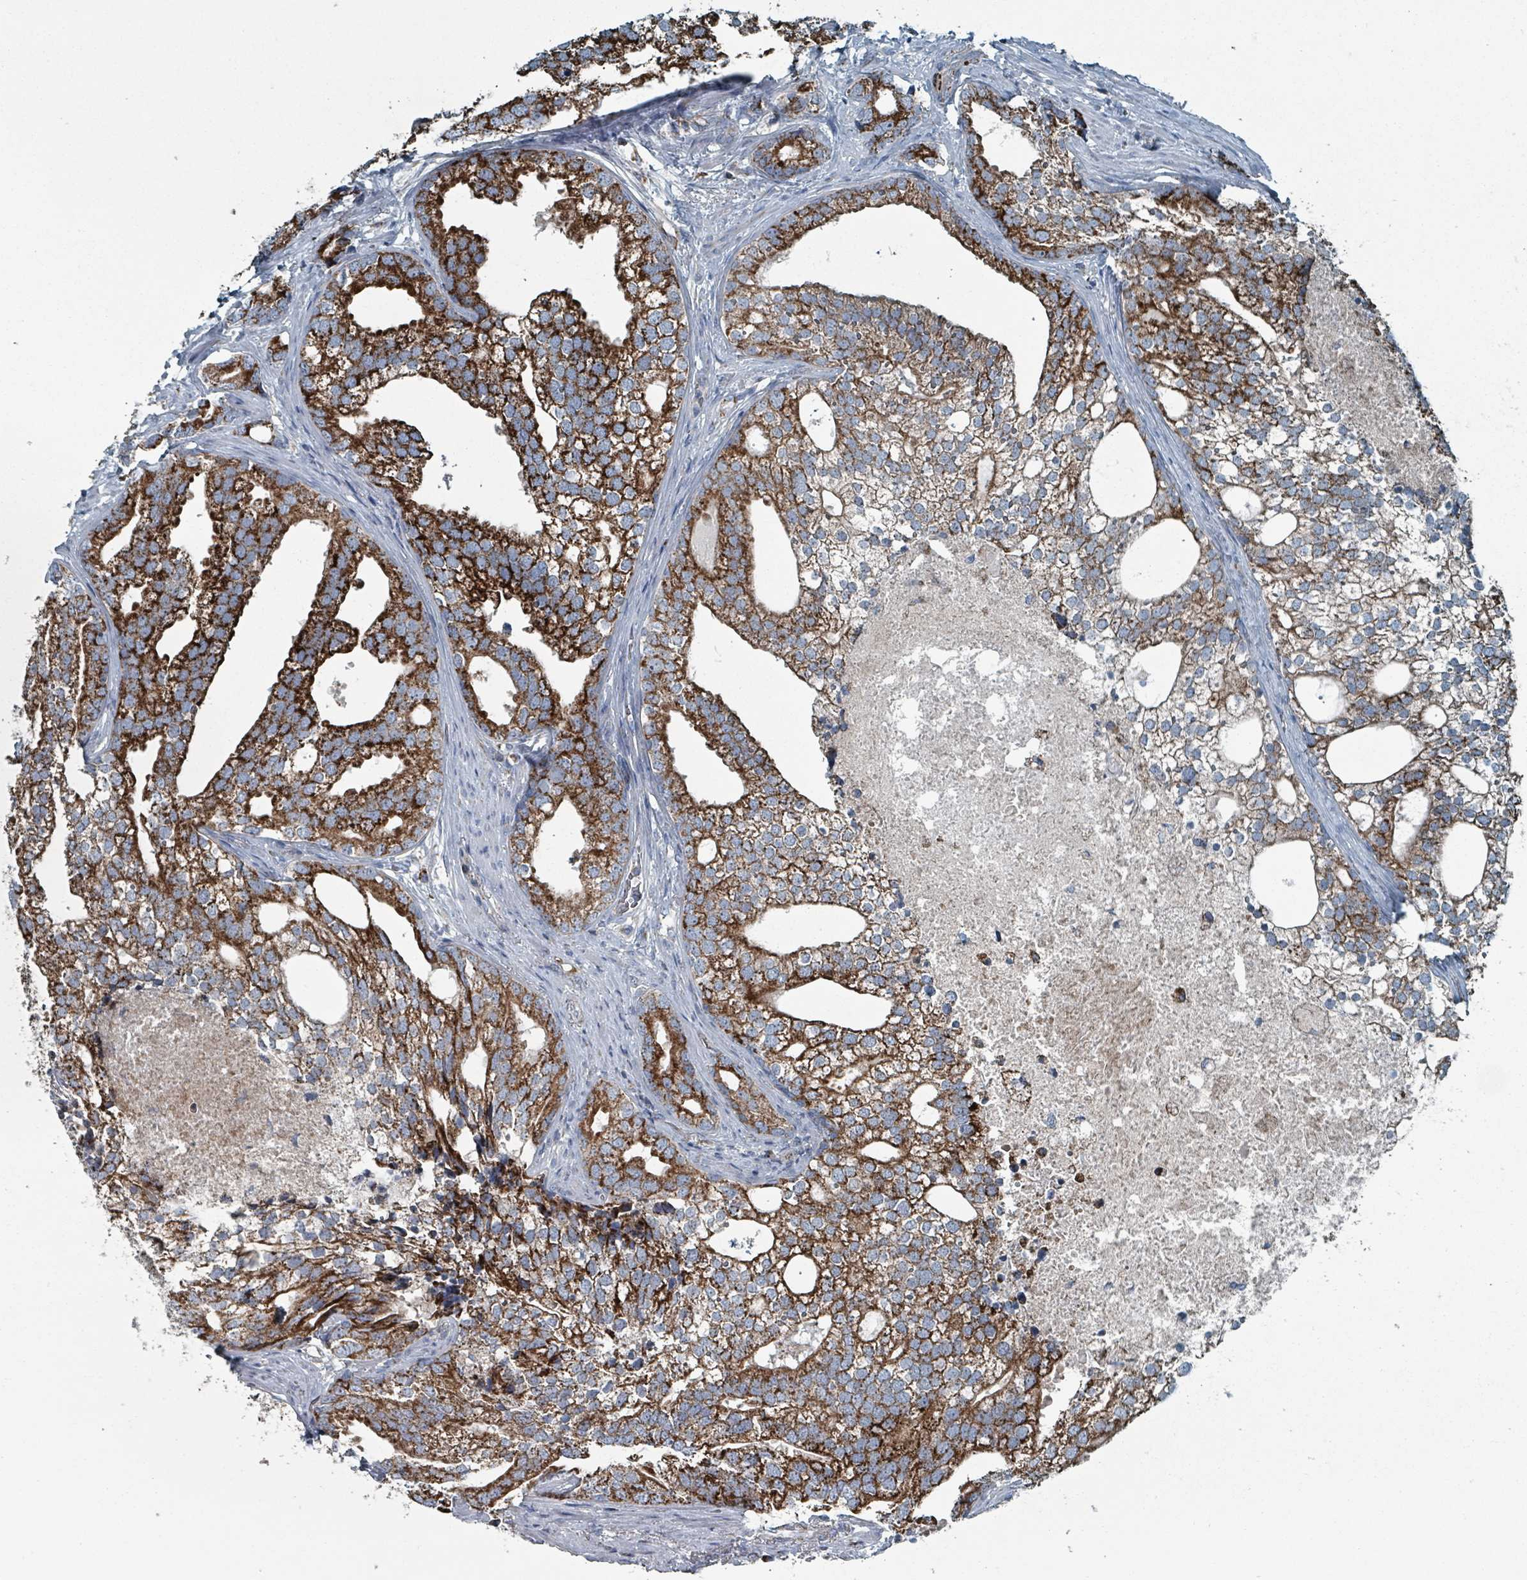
{"staining": {"intensity": "strong", "quantity": ">75%", "location": "cytoplasmic/membranous"}, "tissue": "prostate cancer", "cell_type": "Tumor cells", "image_type": "cancer", "snomed": [{"axis": "morphology", "description": "Adenocarcinoma, High grade"}, {"axis": "topography", "description": "Prostate"}], "caption": "Immunohistochemistry (IHC) of prostate high-grade adenocarcinoma displays high levels of strong cytoplasmic/membranous staining in approximately >75% of tumor cells.", "gene": "ABHD18", "patient": {"sex": "male", "age": 75}}